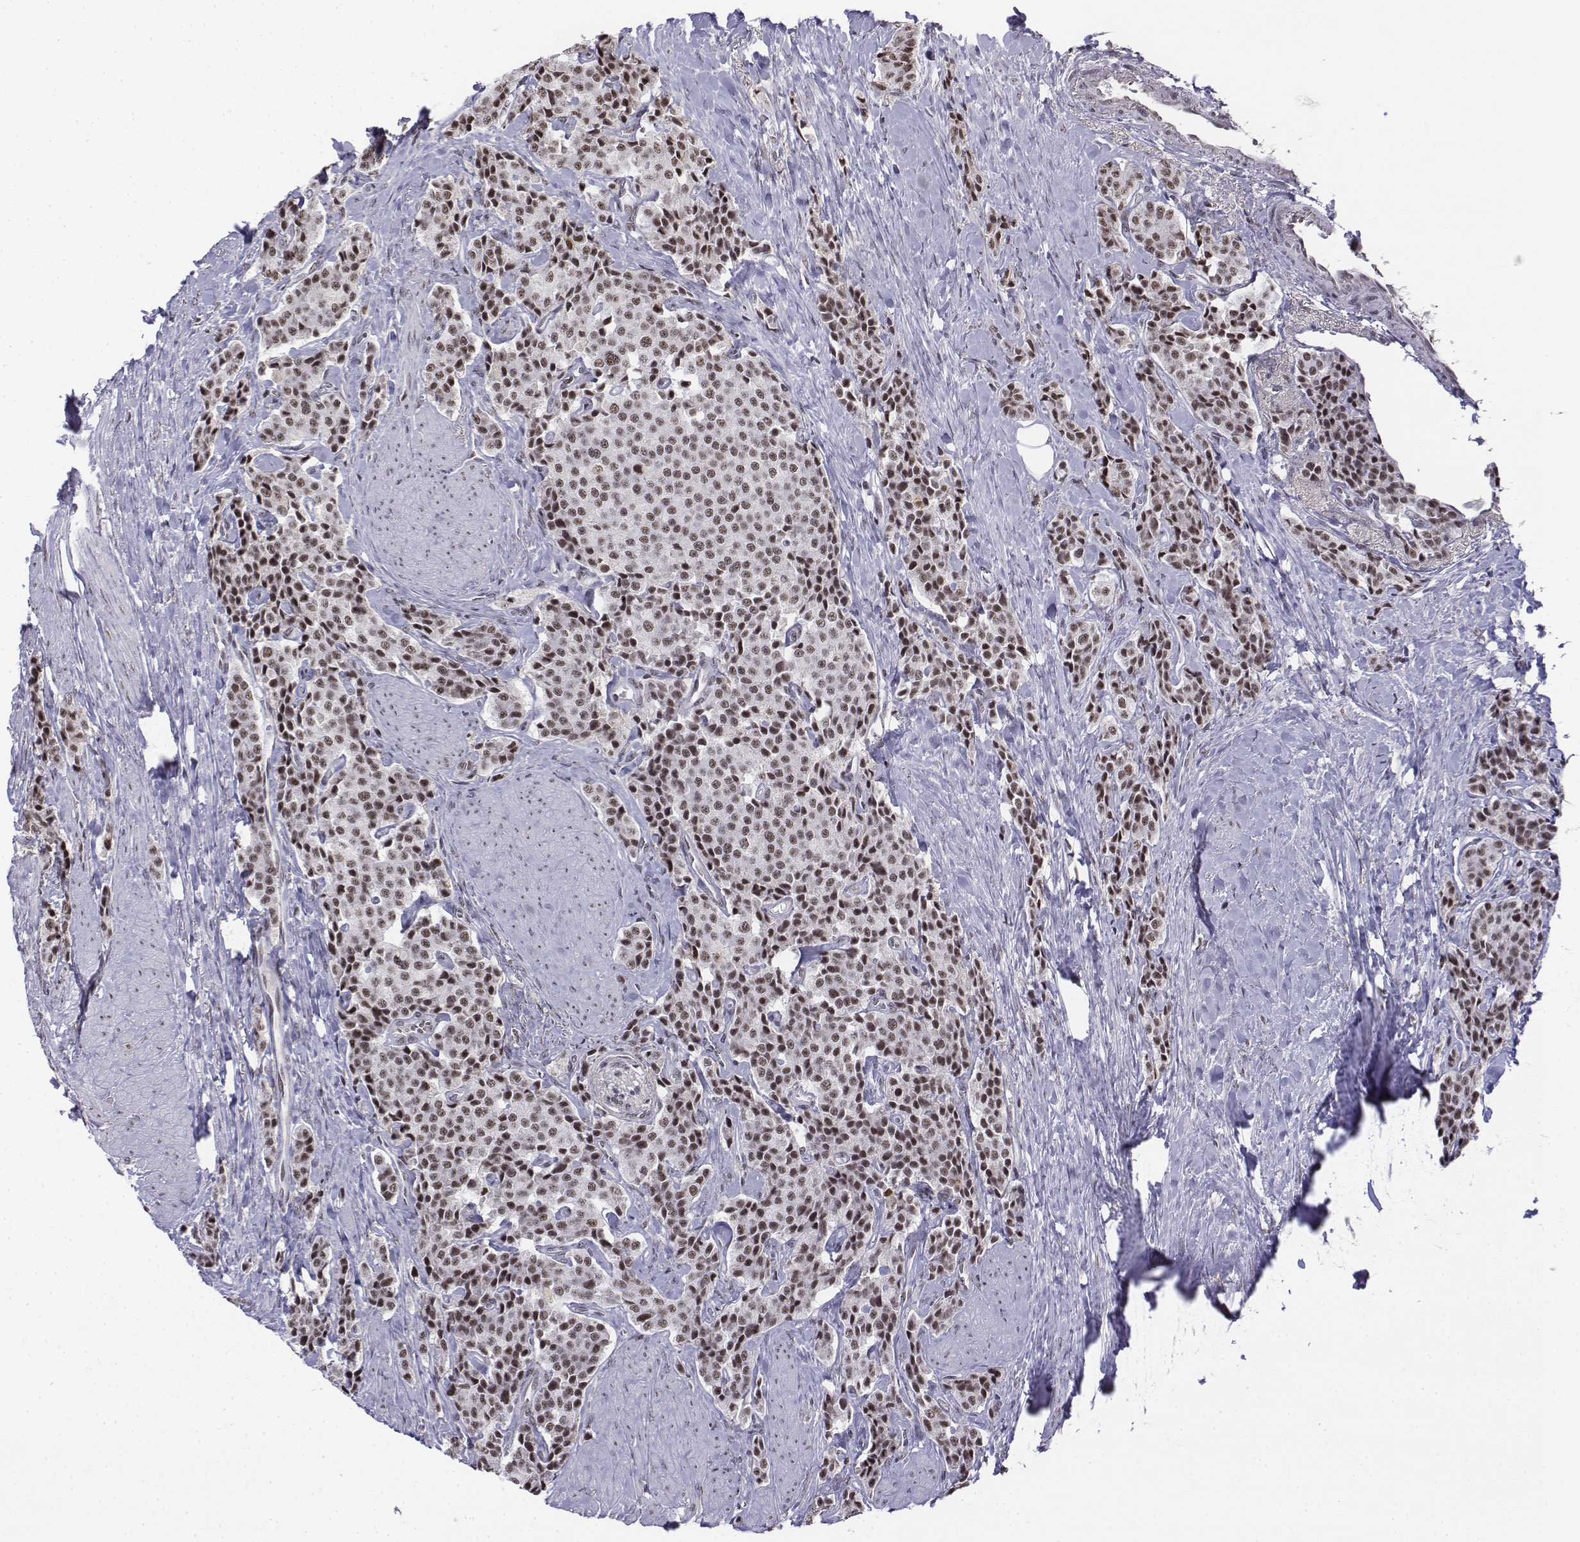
{"staining": {"intensity": "moderate", "quantity": ">75%", "location": "nuclear"}, "tissue": "carcinoid", "cell_type": "Tumor cells", "image_type": "cancer", "snomed": [{"axis": "morphology", "description": "Carcinoid, malignant, NOS"}, {"axis": "topography", "description": "Small intestine"}], "caption": "Tumor cells display medium levels of moderate nuclear positivity in approximately >75% of cells in human malignant carcinoid.", "gene": "SETD1A", "patient": {"sex": "female", "age": 58}}